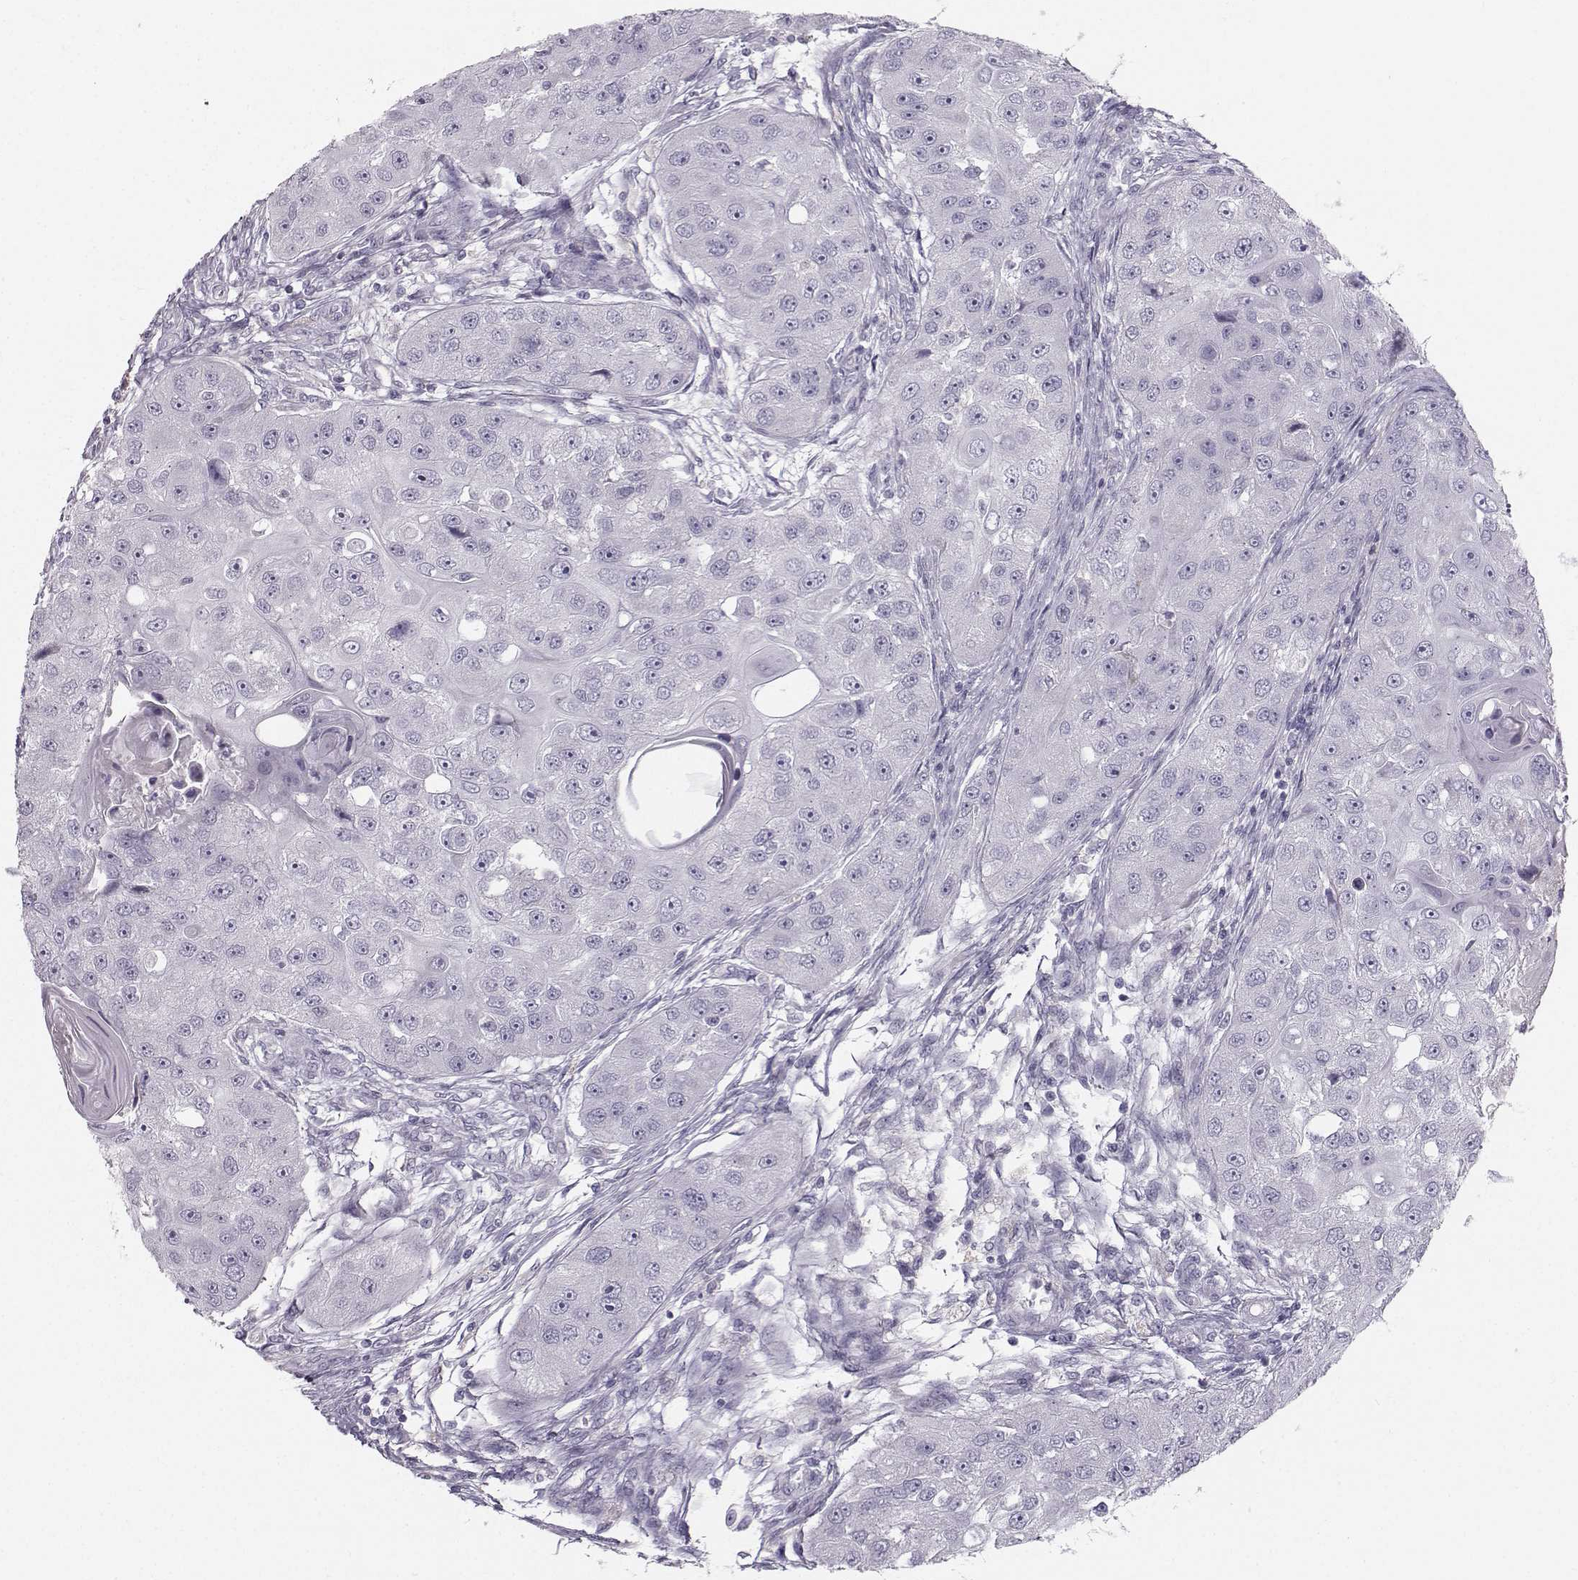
{"staining": {"intensity": "negative", "quantity": "none", "location": "none"}, "tissue": "head and neck cancer", "cell_type": "Tumor cells", "image_type": "cancer", "snomed": [{"axis": "morphology", "description": "Squamous cell carcinoma, NOS"}, {"axis": "topography", "description": "Head-Neck"}], "caption": "Micrograph shows no significant protein positivity in tumor cells of head and neck cancer (squamous cell carcinoma).", "gene": "CASR", "patient": {"sex": "male", "age": 51}}